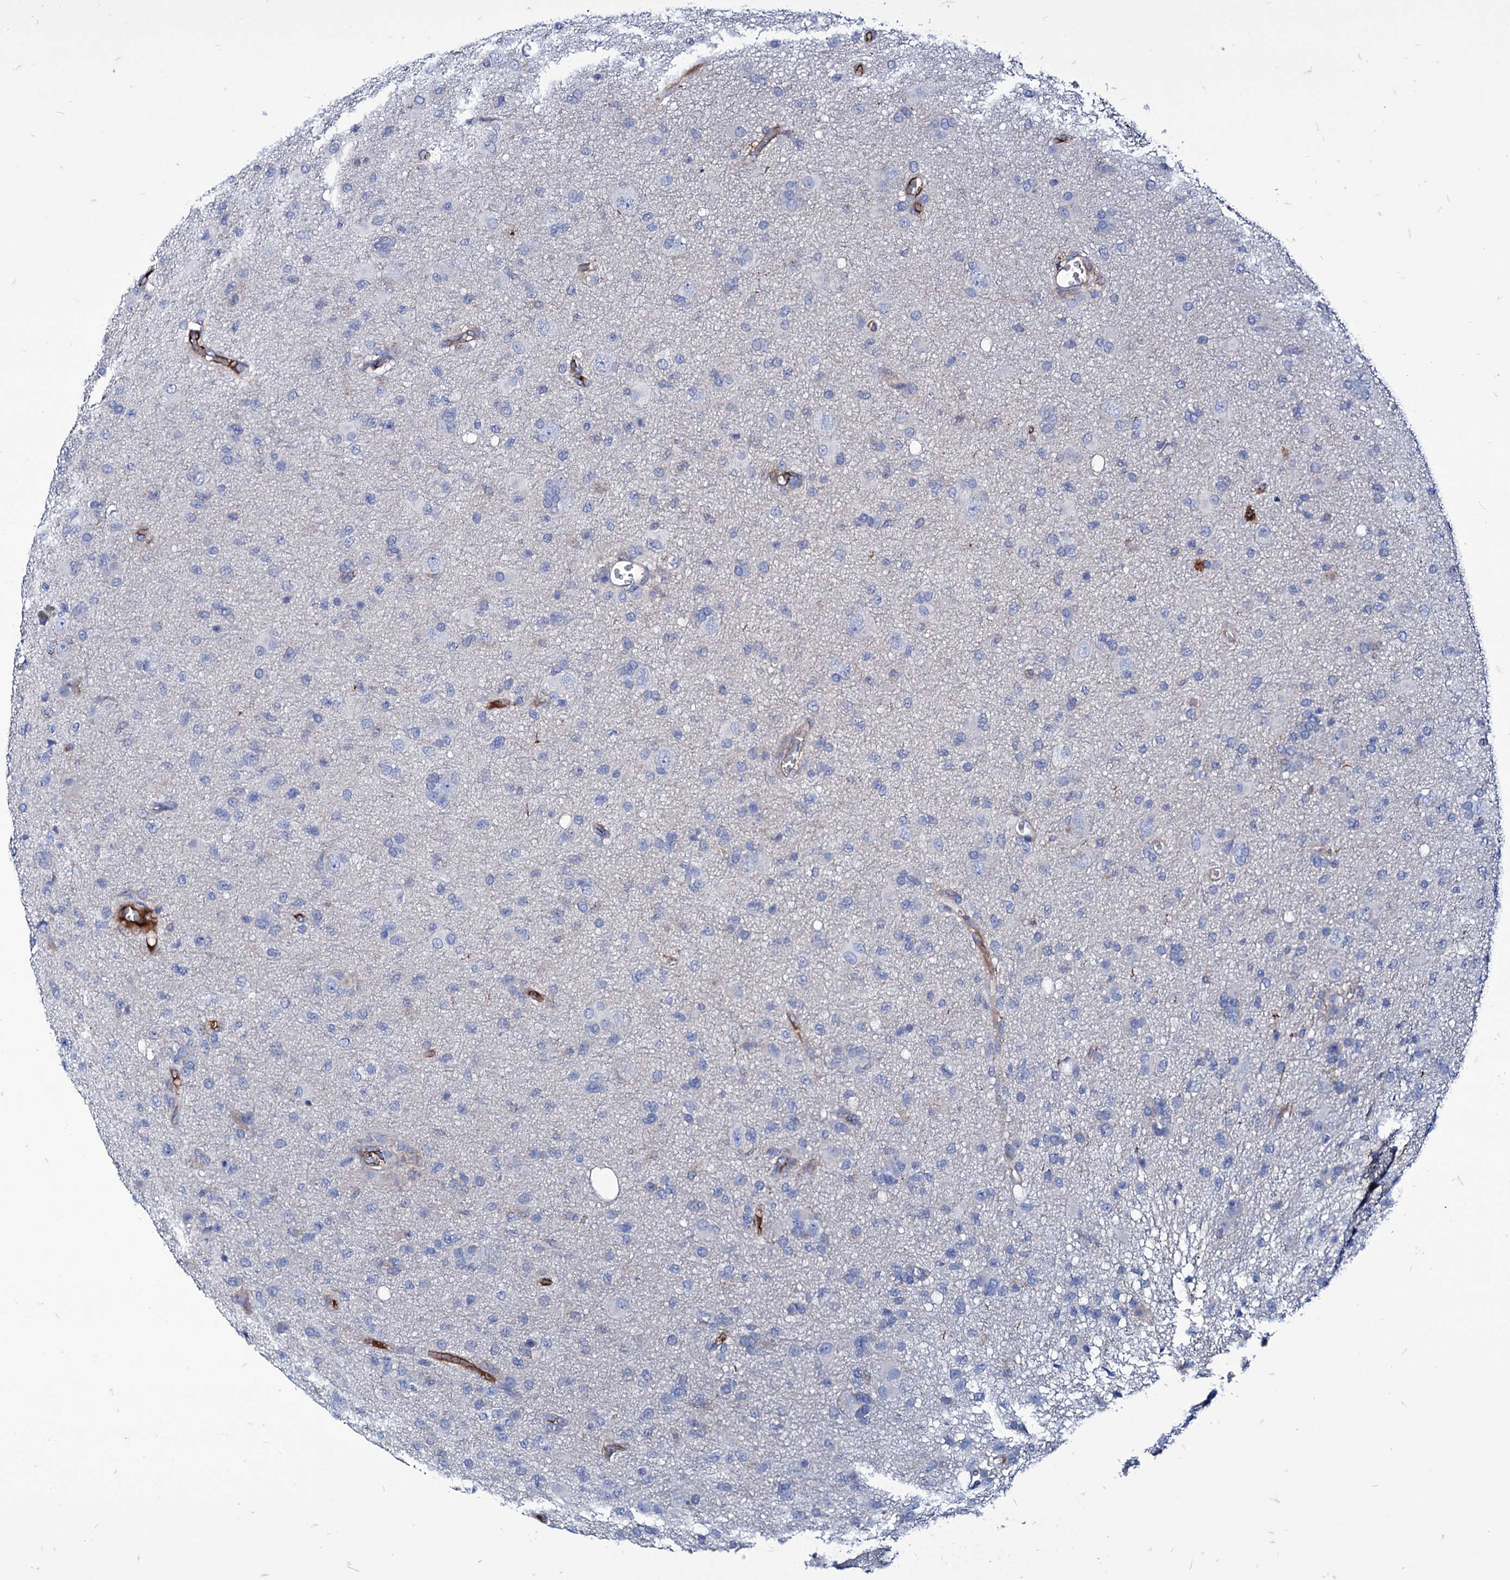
{"staining": {"intensity": "negative", "quantity": "none", "location": "none"}, "tissue": "glioma", "cell_type": "Tumor cells", "image_type": "cancer", "snomed": [{"axis": "morphology", "description": "Glioma, malignant, High grade"}, {"axis": "topography", "description": "Brain"}], "caption": "Immunohistochemical staining of malignant glioma (high-grade) reveals no significant staining in tumor cells. (DAB (3,3'-diaminobenzidine) IHC visualized using brightfield microscopy, high magnification).", "gene": "AXL", "patient": {"sex": "female", "age": 57}}